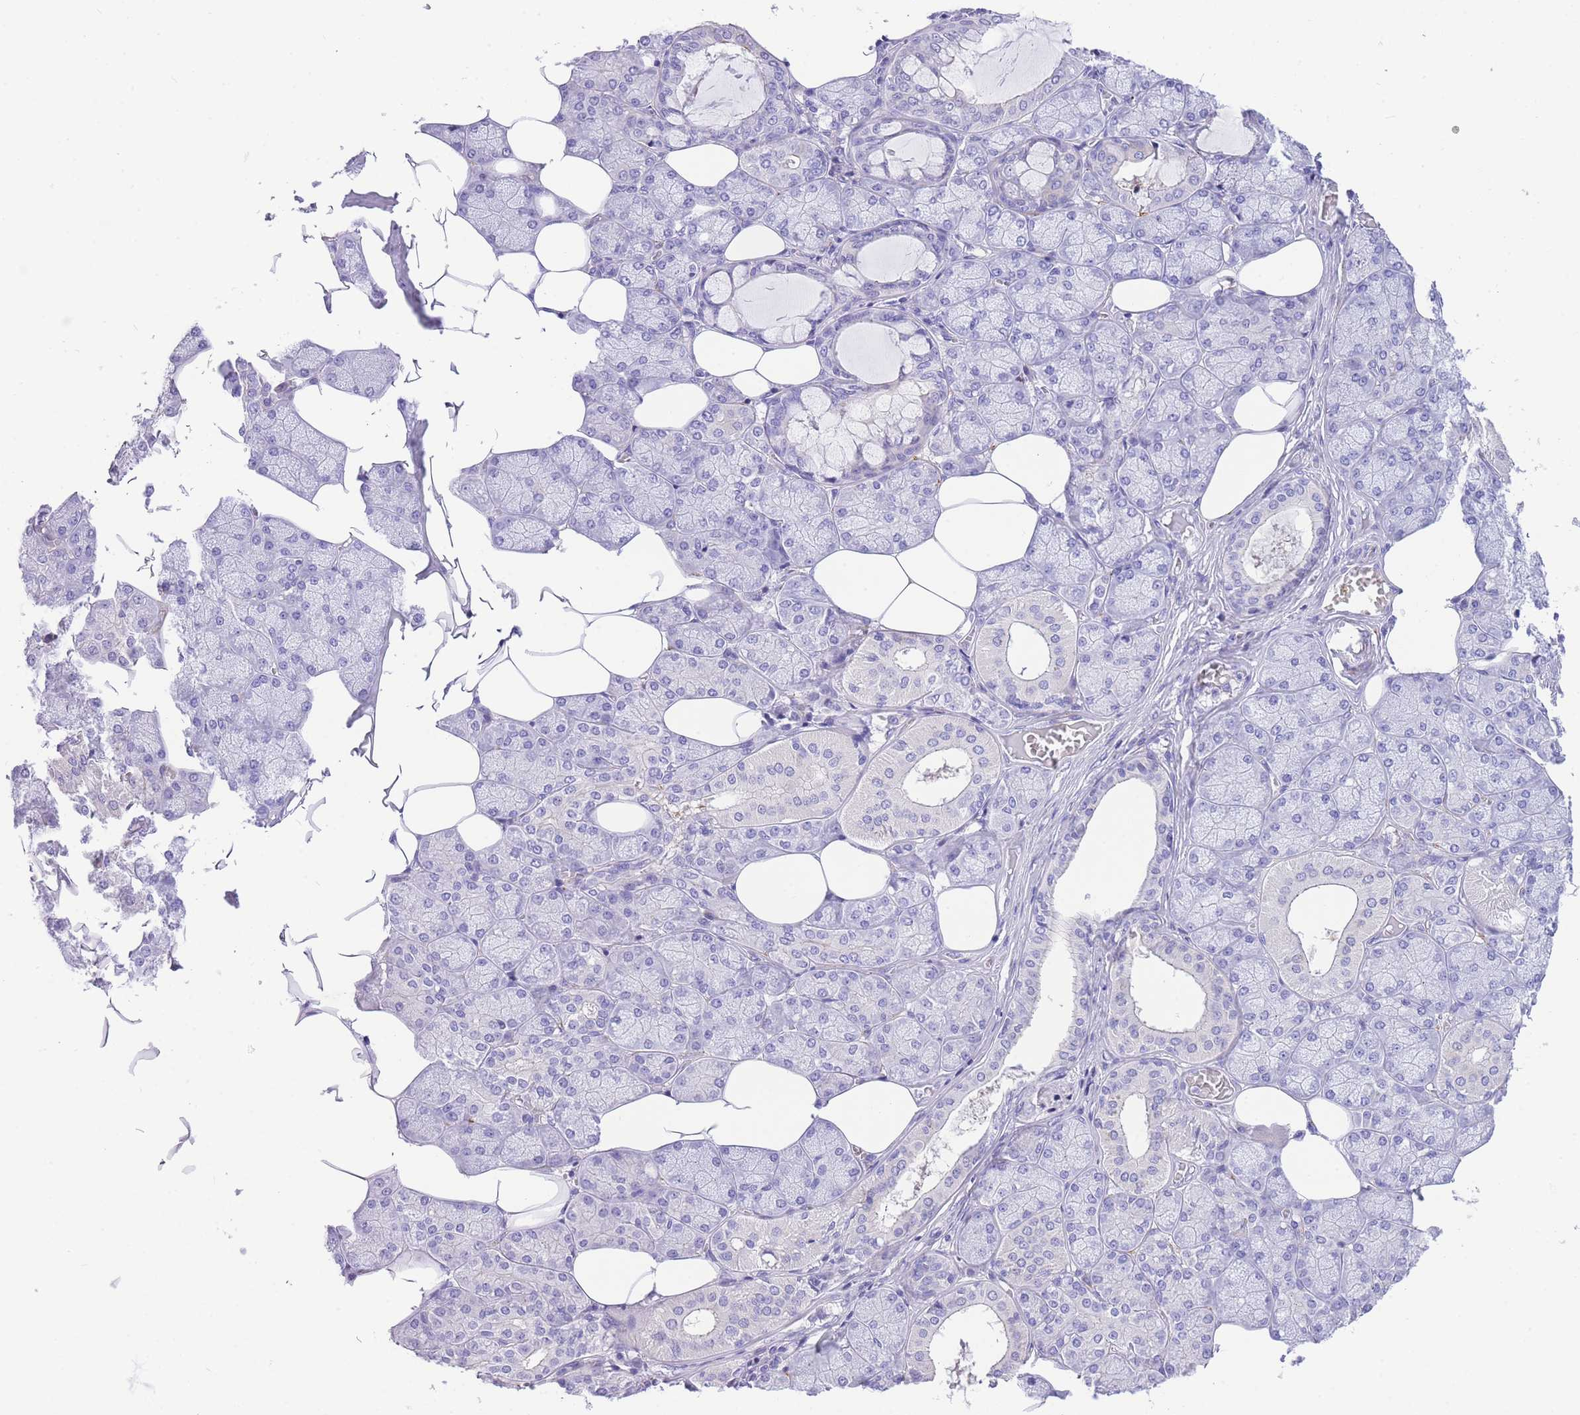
{"staining": {"intensity": "moderate", "quantity": "<25%", "location": "cytoplasmic/membranous"}, "tissue": "salivary gland", "cell_type": "Glandular cells", "image_type": "normal", "snomed": [{"axis": "morphology", "description": "Normal tissue, NOS"}, {"axis": "topography", "description": "Salivary gland"}], "caption": "Moderate cytoplasmic/membranous staining is identified in approximately <25% of glandular cells in benign salivary gland. (DAB IHC, brown staining for protein, blue staining for nuclei).", "gene": "TIFAB", "patient": {"sex": "male", "age": 62}}